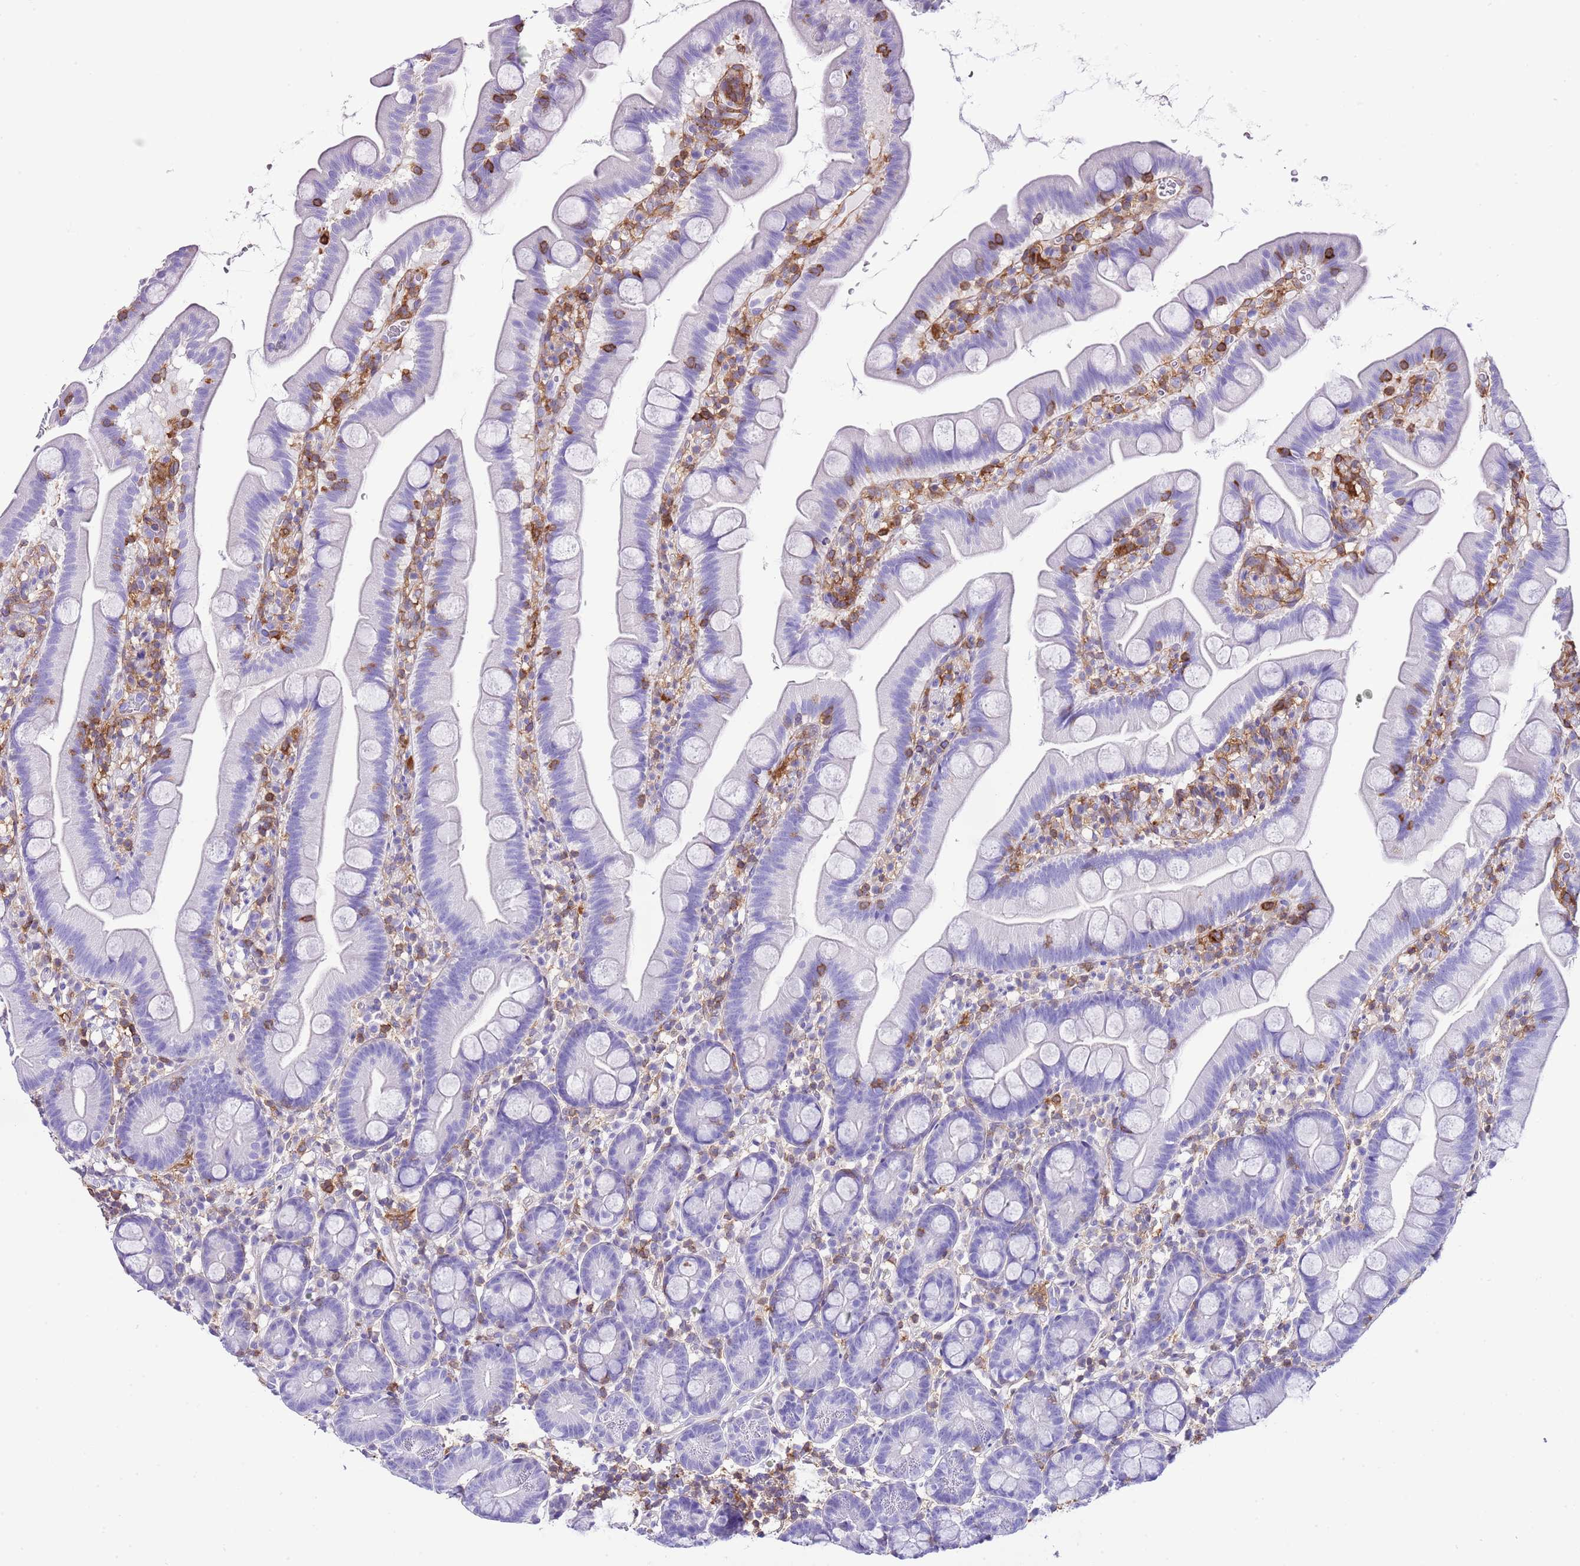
{"staining": {"intensity": "negative", "quantity": "none", "location": "none"}, "tissue": "small intestine", "cell_type": "Glandular cells", "image_type": "normal", "snomed": [{"axis": "morphology", "description": "Normal tissue, NOS"}, {"axis": "topography", "description": "Small intestine"}], "caption": "Human small intestine stained for a protein using immunohistochemistry (IHC) exhibits no expression in glandular cells.", "gene": "CNN2", "patient": {"sex": "female", "age": 68}}